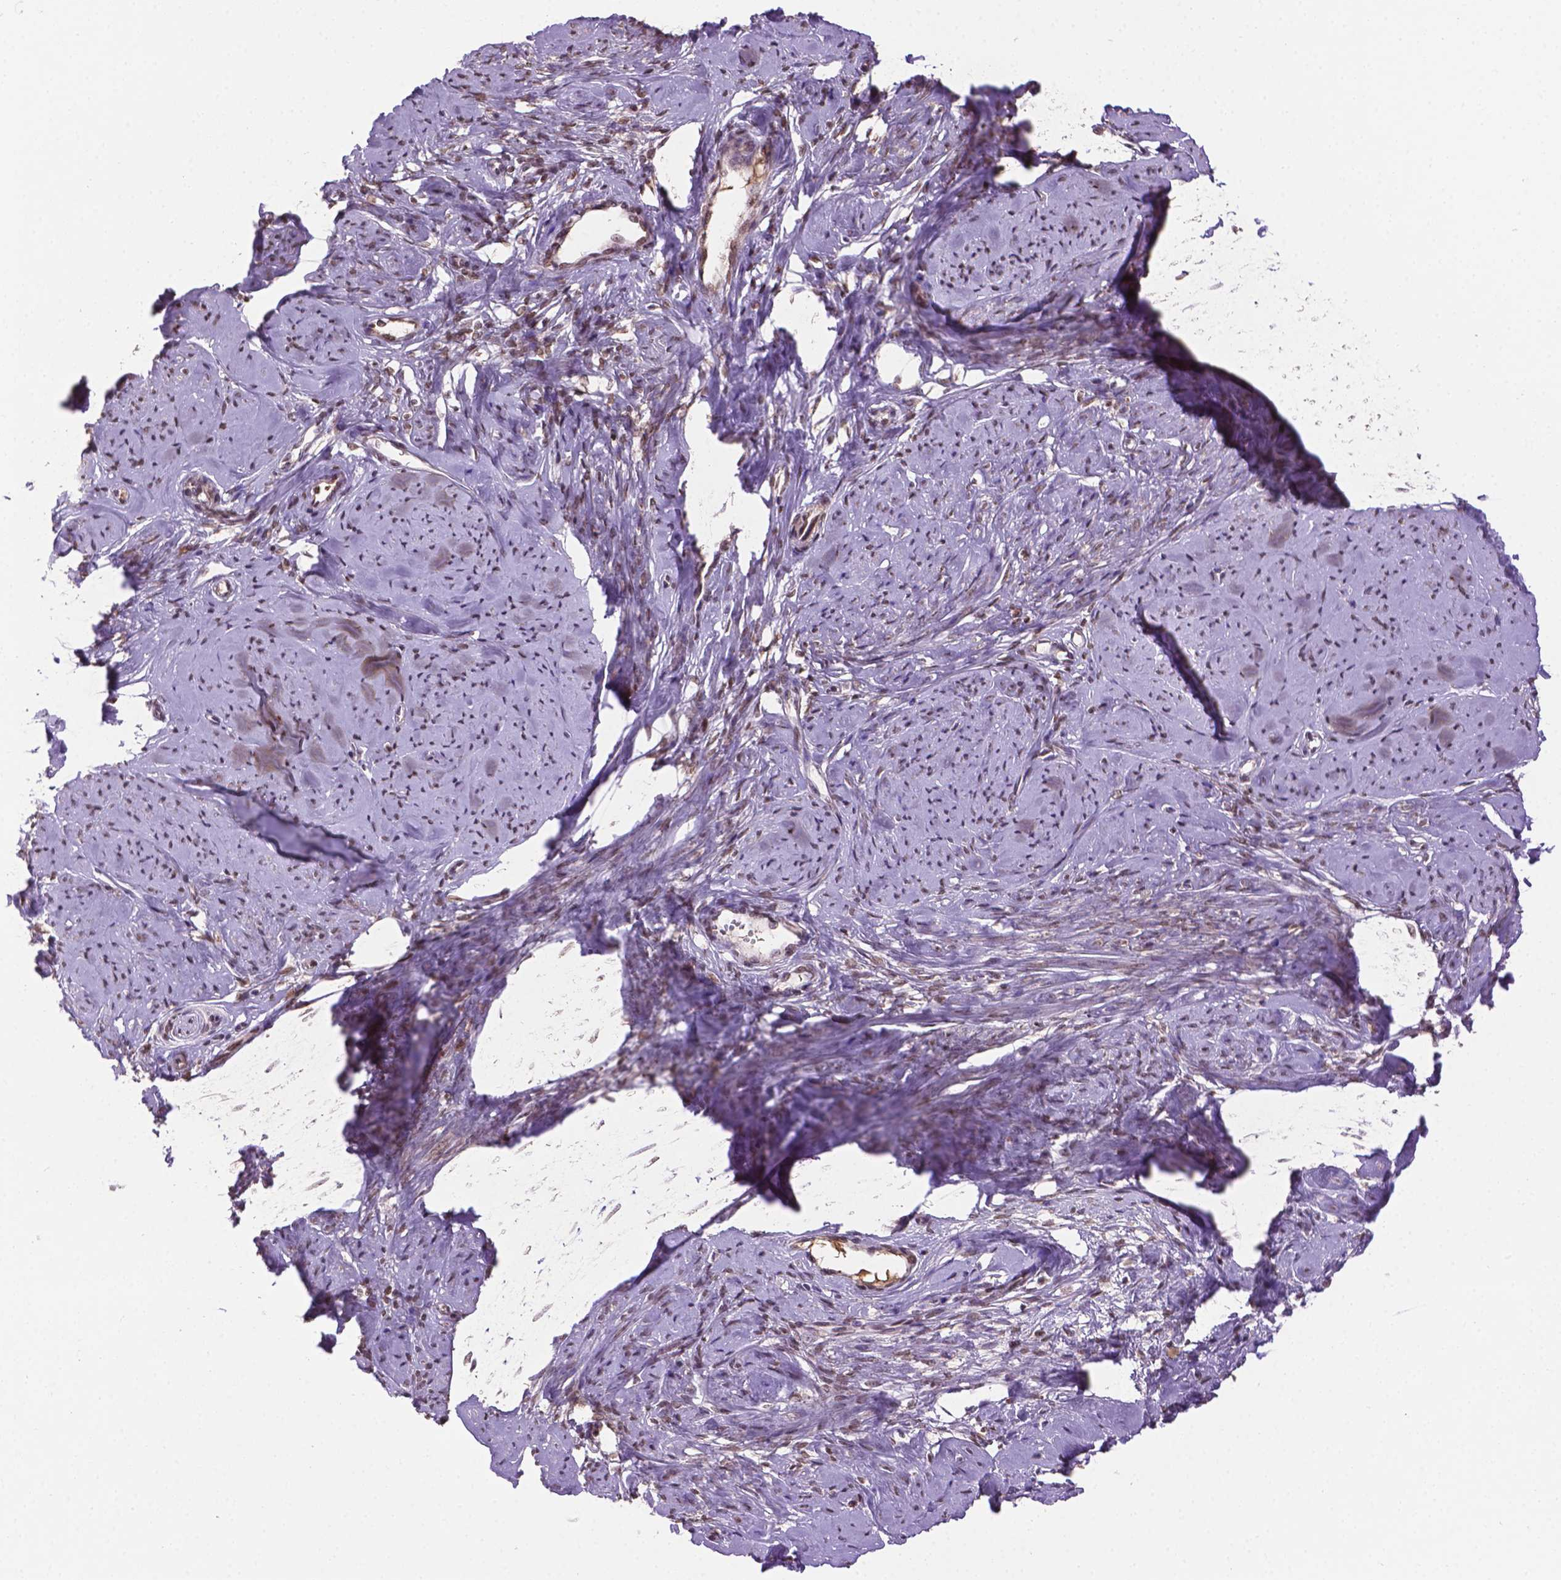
{"staining": {"intensity": "negative", "quantity": "none", "location": "none"}, "tissue": "smooth muscle", "cell_type": "Smooth muscle cells", "image_type": "normal", "snomed": [{"axis": "morphology", "description": "Normal tissue, NOS"}, {"axis": "topography", "description": "Smooth muscle"}], "caption": "Immunohistochemistry photomicrograph of benign smooth muscle: smooth muscle stained with DAB exhibits no significant protein positivity in smooth muscle cells.", "gene": "ENSG00000289700", "patient": {"sex": "female", "age": 48}}